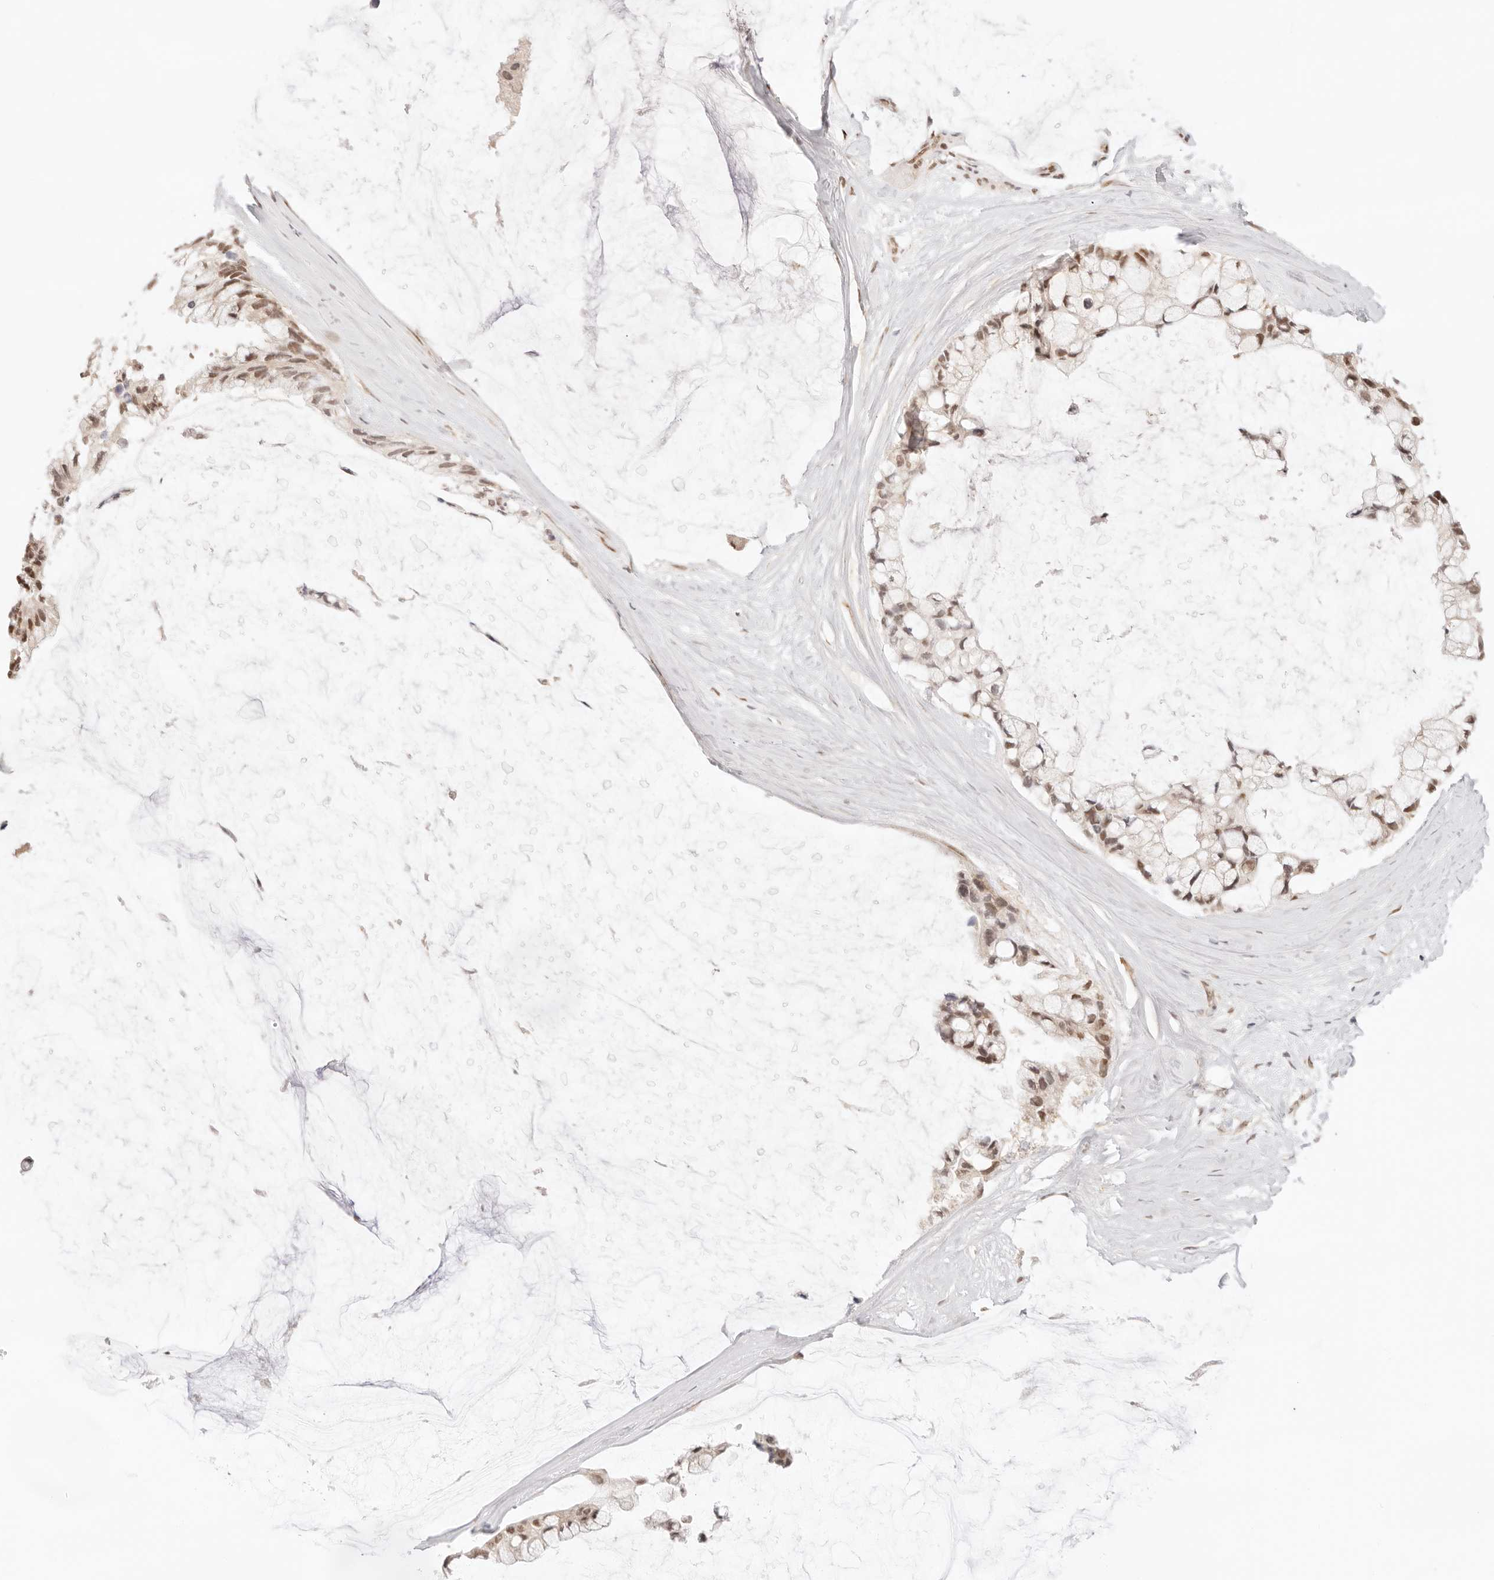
{"staining": {"intensity": "moderate", "quantity": ">75%", "location": "nuclear"}, "tissue": "ovarian cancer", "cell_type": "Tumor cells", "image_type": "cancer", "snomed": [{"axis": "morphology", "description": "Cystadenocarcinoma, mucinous, NOS"}, {"axis": "topography", "description": "Ovary"}], "caption": "Ovarian cancer (mucinous cystadenocarcinoma) tissue displays moderate nuclear expression in approximately >75% of tumor cells, visualized by immunohistochemistry.", "gene": "GTF2E2", "patient": {"sex": "female", "age": 39}}